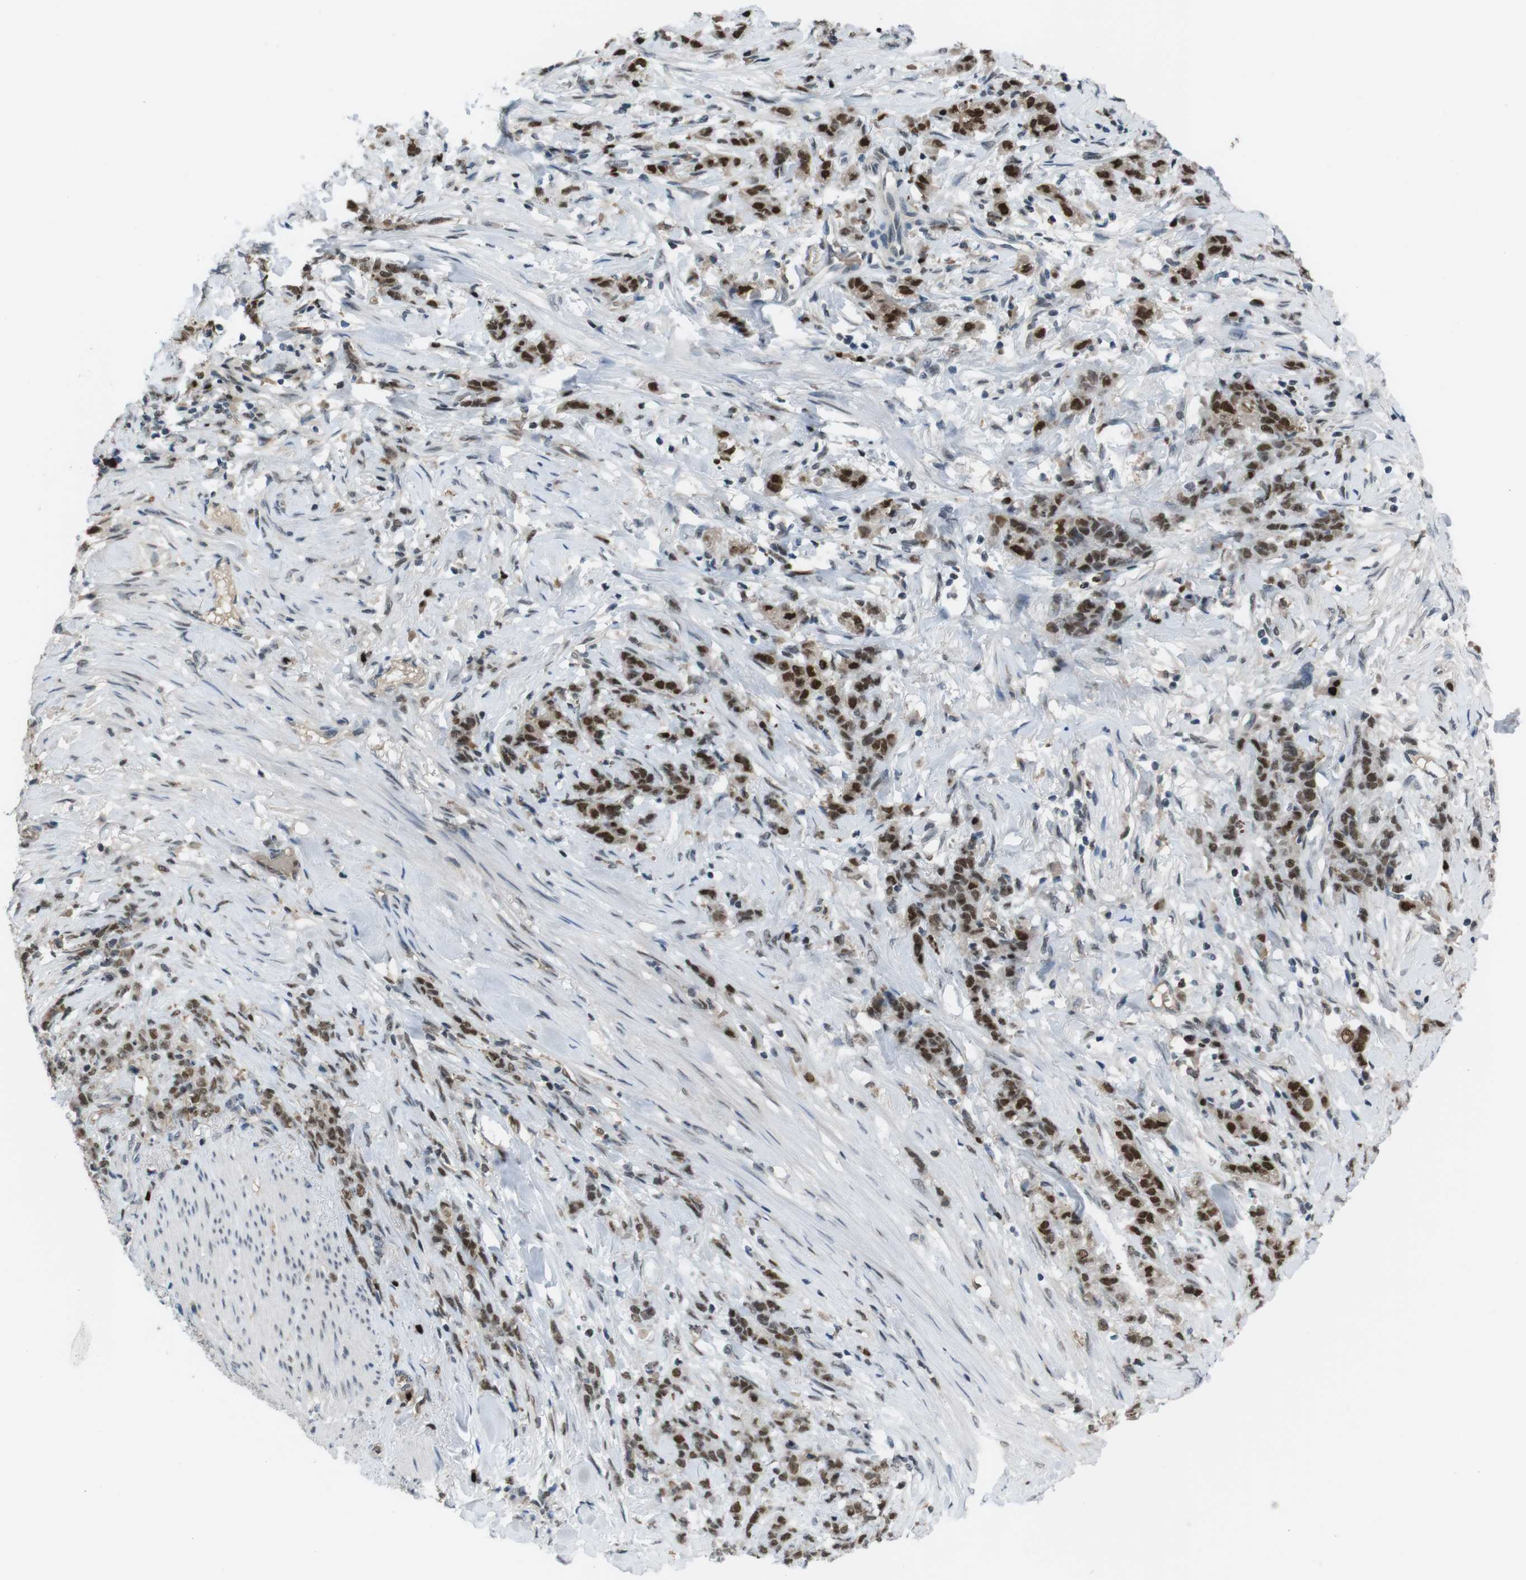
{"staining": {"intensity": "moderate", "quantity": ">75%", "location": "nuclear"}, "tissue": "stomach cancer", "cell_type": "Tumor cells", "image_type": "cancer", "snomed": [{"axis": "morphology", "description": "Adenocarcinoma, NOS"}, {"axis": "topography", "description": "Stomach, lower"}], "caption": "Immunohistochemistry (IHC) staining of adenocarcinoma (stomach), which shows medium levels of moderate nuclear positivity in approximately >75% of tumor cells indicating moderate nuclear protein staining. The staining was performed using DAB (3,3'-diaminobenzidine) (brown) for protein detection and nuclei were counterstained in hematoxylin (blue).", "gene": "SUB1", "patient": {"sex": "male", "age": 88}}